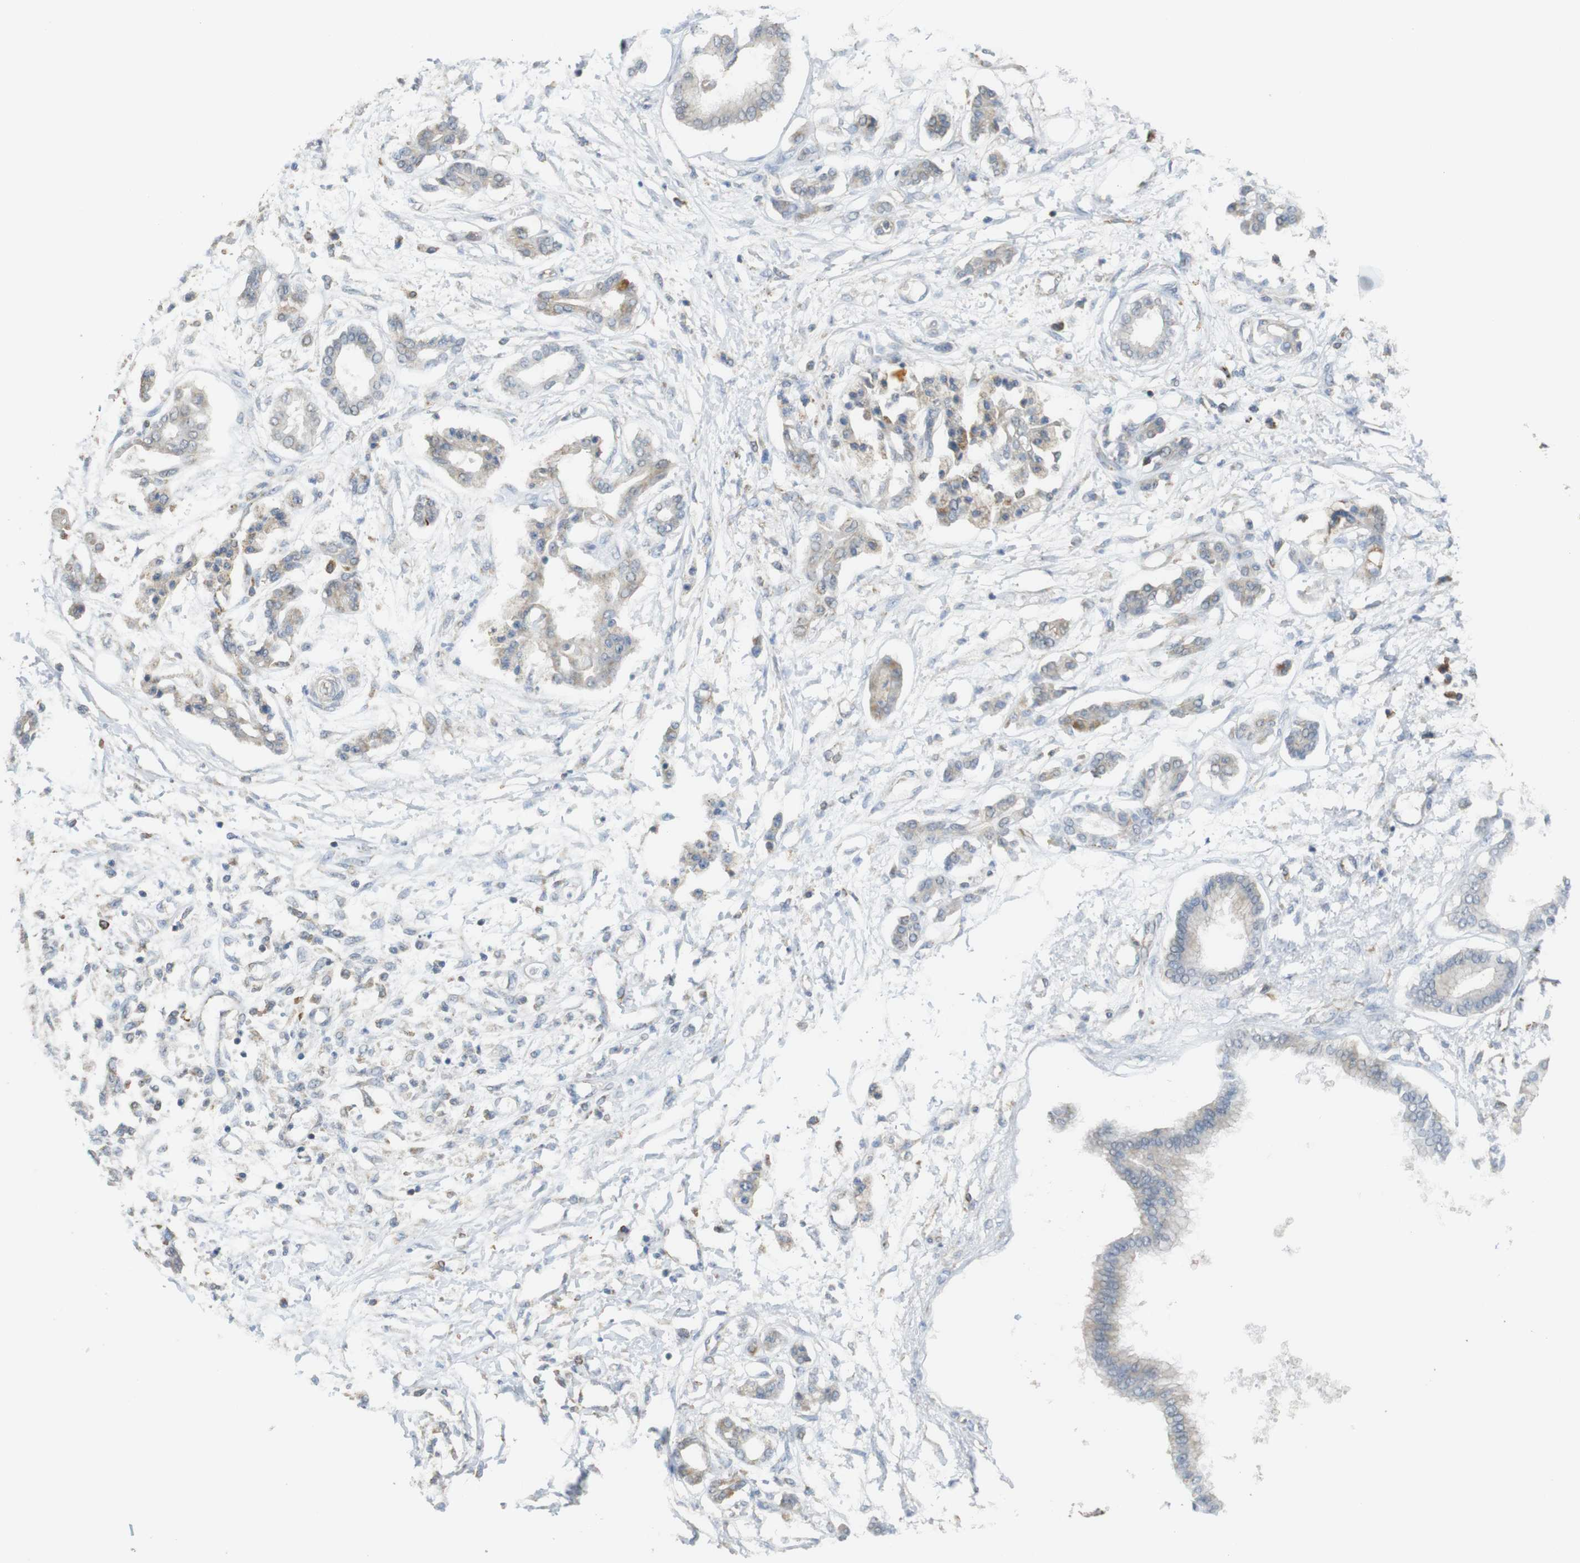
{"staining": {"intensity": "negative", "quantity": "none", "location": "none"}, "tissue": "pancreatic cancer", "cell_type": "Tumor cells", "image_type": "cancer", "snomed": [{"axis": "morphology", "description": "Adenocarcinoma, NOS"}, {"axis": "topography", "description": "Pancreas"}], "caption": "High magnification brightfield microscopy of pancreatic adenocarcinoma stained with DAB (3,3'-diaminobenzidine) (brown) and counterstained with hematoxylin (blue): tumor cells show no significant staining.", "gene": "CALHM2", "patient": {"sex": "male", "age": 56}}